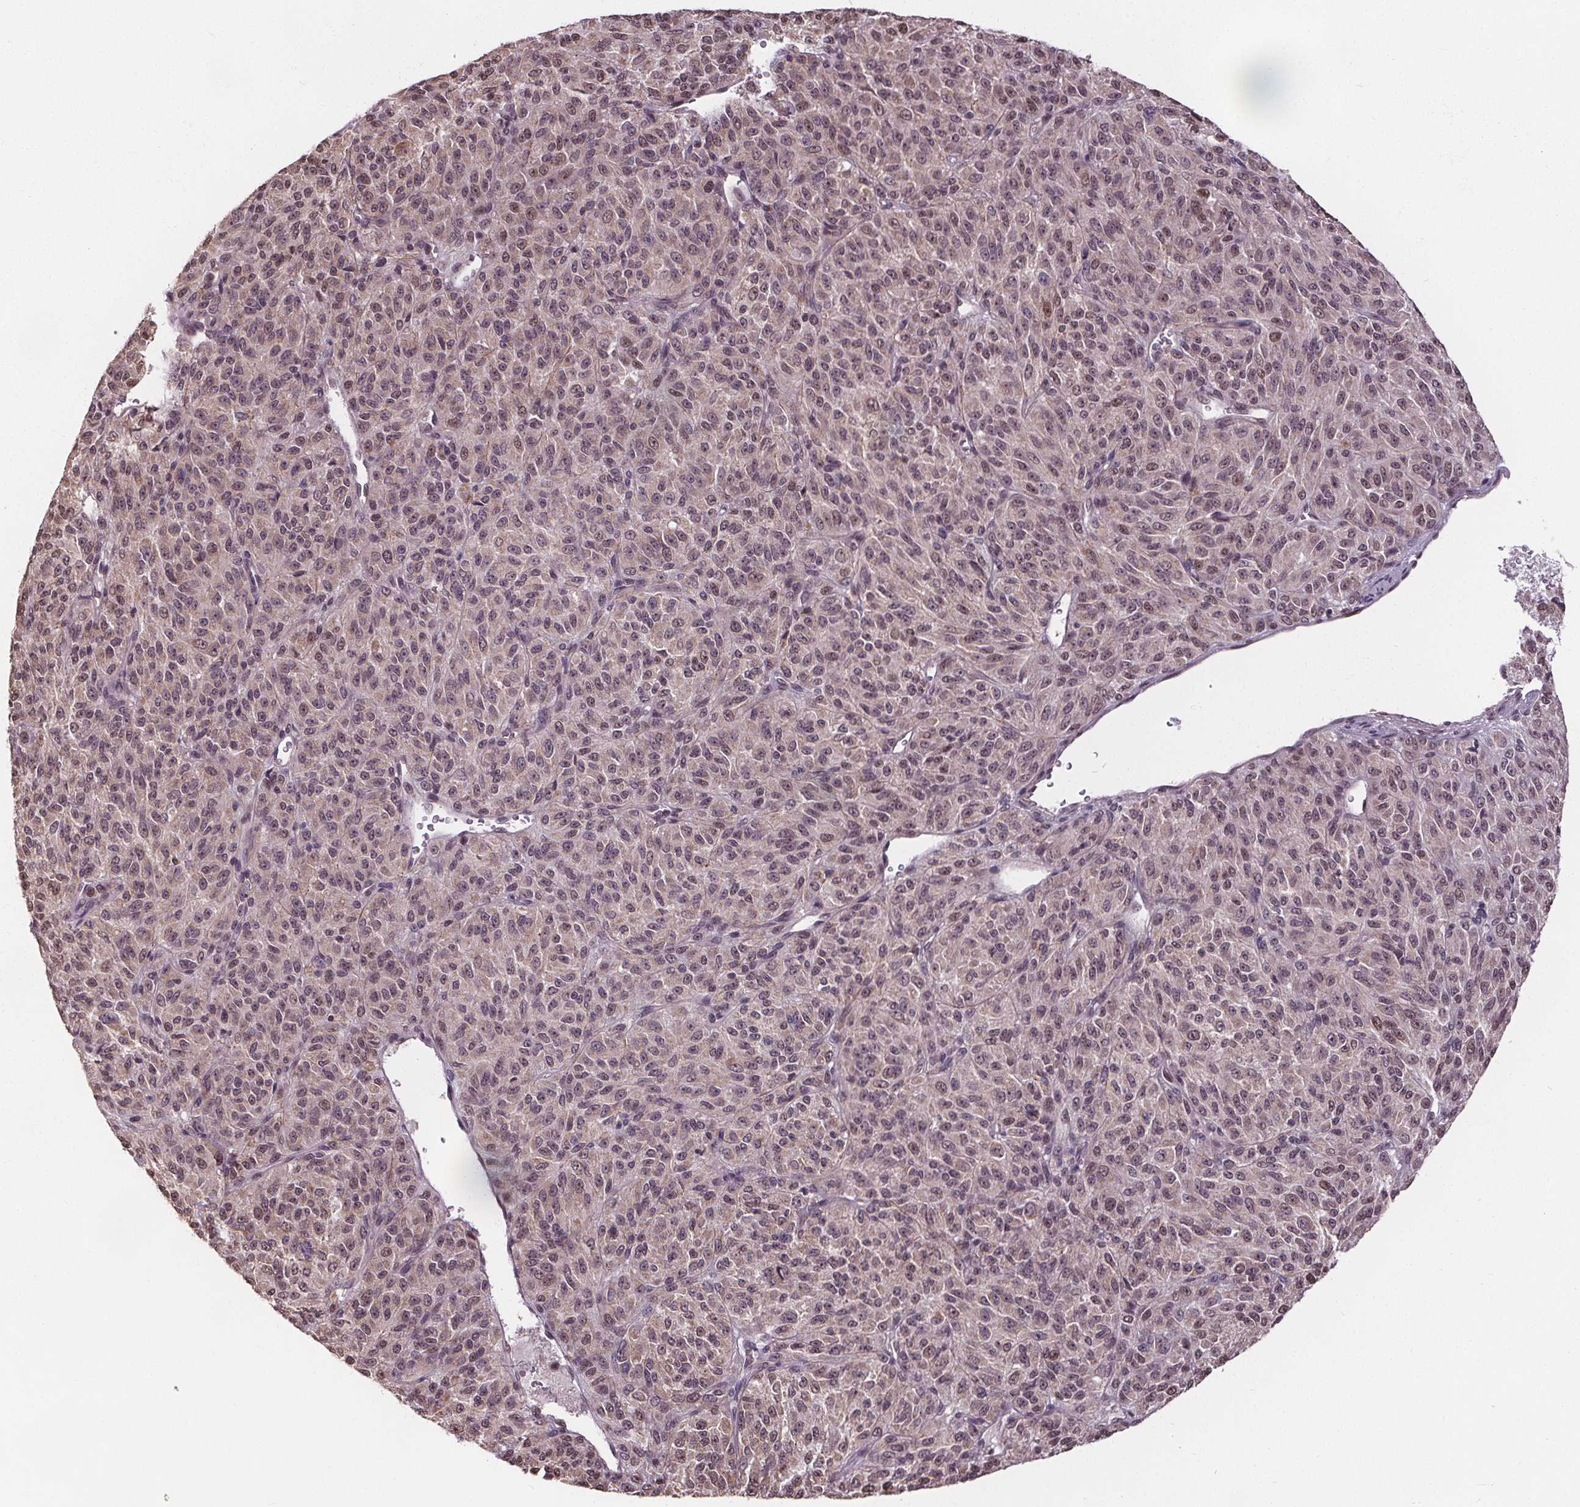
{"staining": {"intensity": "negative", "quantity": "none", "location": "none"}, "tissue": "melanoma", "cell_type": "Tumor cells", "image_type": "cancer", "snomed": [{"axis": "morphology", "description": "Malignant melanoma, Metastatic site"}, {"axis": "topography", "description": "Brain"}], "caption": "Melanoma was stained to show a protein in brown. There is no significant staining in tumor cells.", "gene": "KIAA0232", "patient": {"sex": "female", "age": 56}}